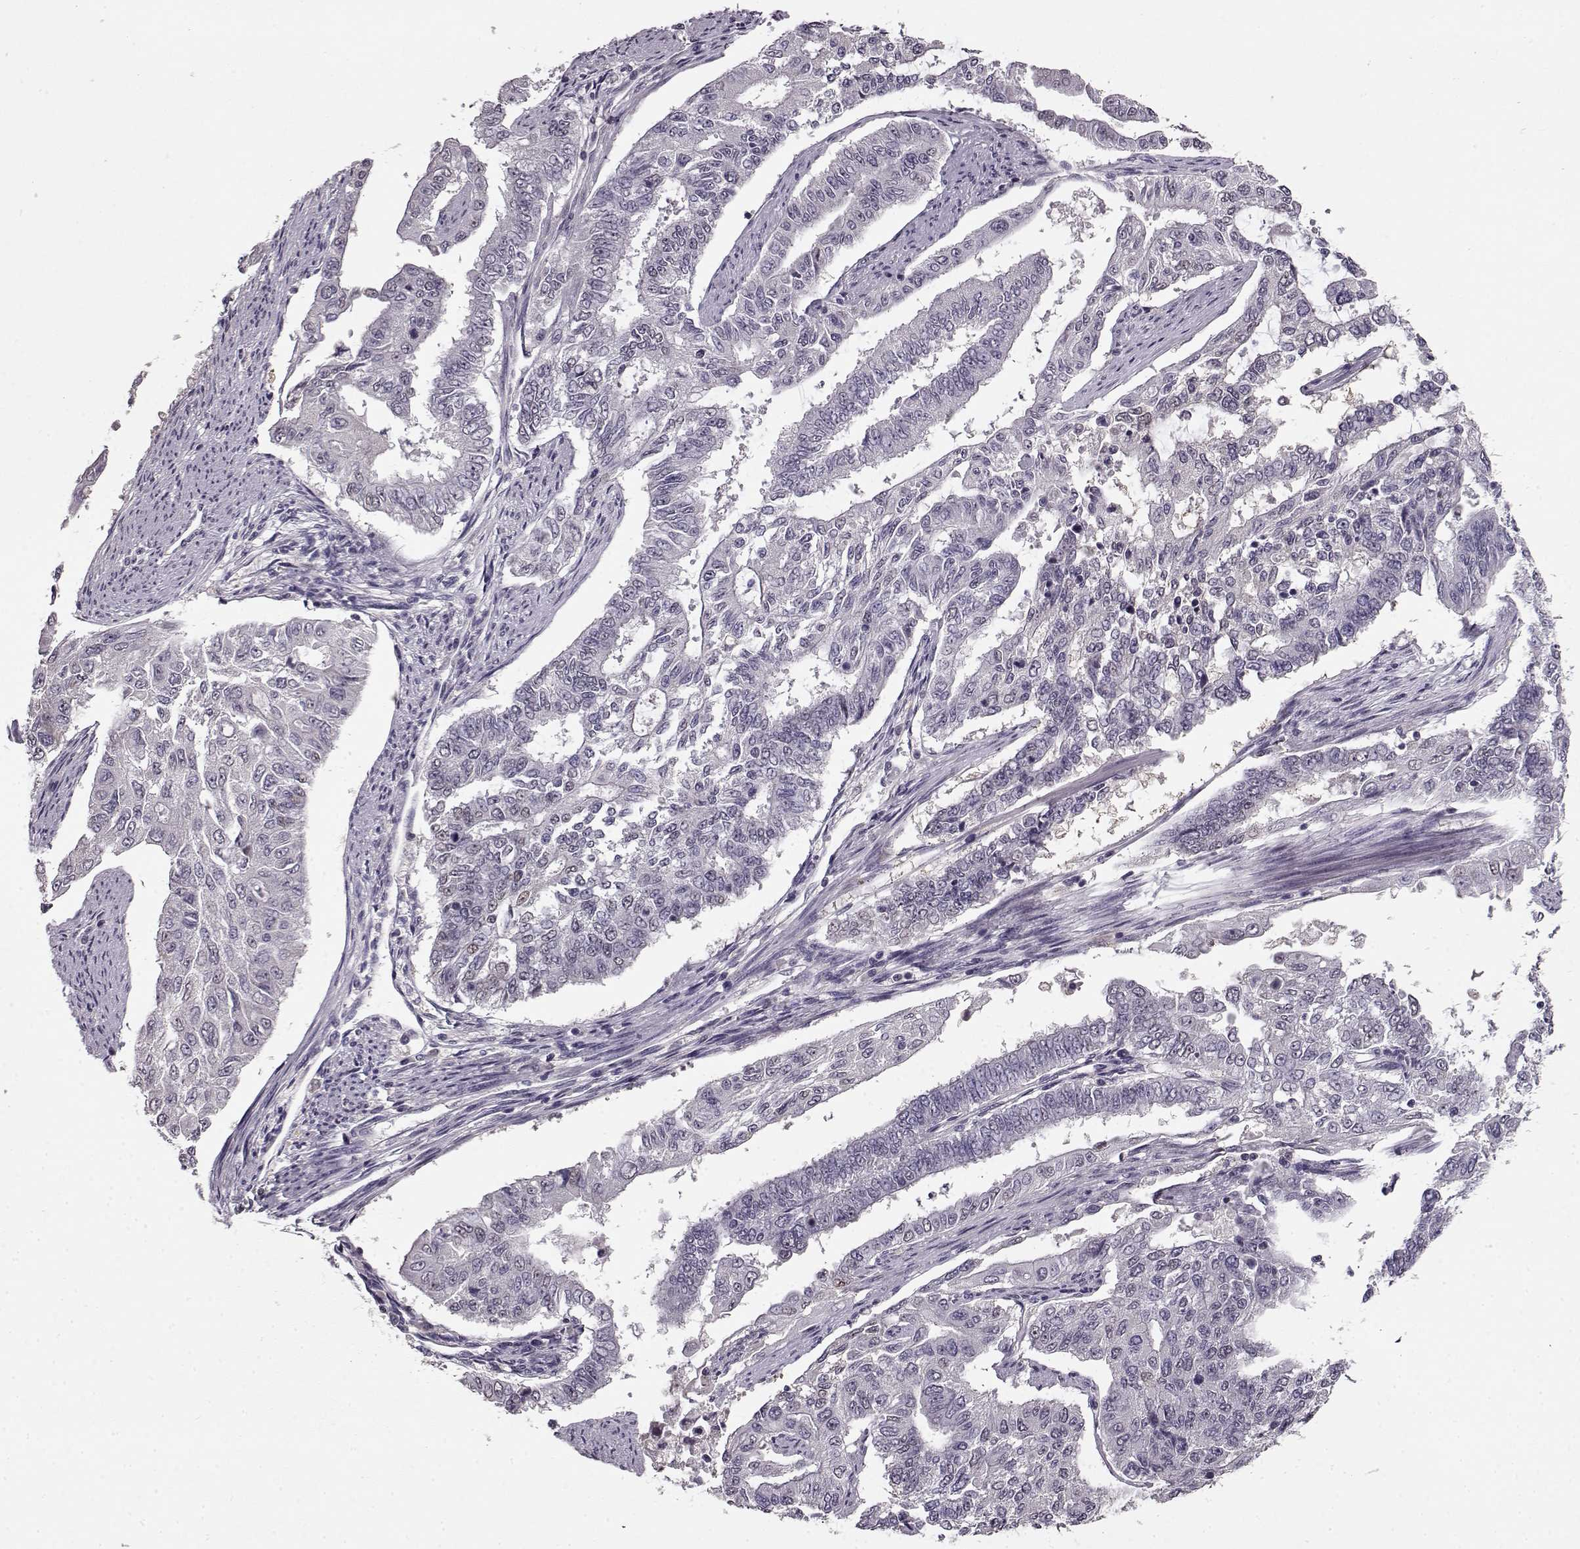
{"staining": {"intensity": "negative", "quantity": "none", "location": "none"}, "tissue": "endometrial cancer", "cell_type": "Tumor cells", "image_type": "cancer", "snomed": [{"axis": "morphology", "description": "Adenocarcinoma, NOS"}, {"axis": "topography", "description": "Uterus"}], "caption": "Immunohistochemistry photomicrograph of neoplastic tissue: human endometrial adenocarcinoma stained with DAB (3,3'-diaminobenzidine) displays no significant protein expression in tumor cells.", "gene": "RP1L1", "patient": {"sex": "female", "age": 59}}